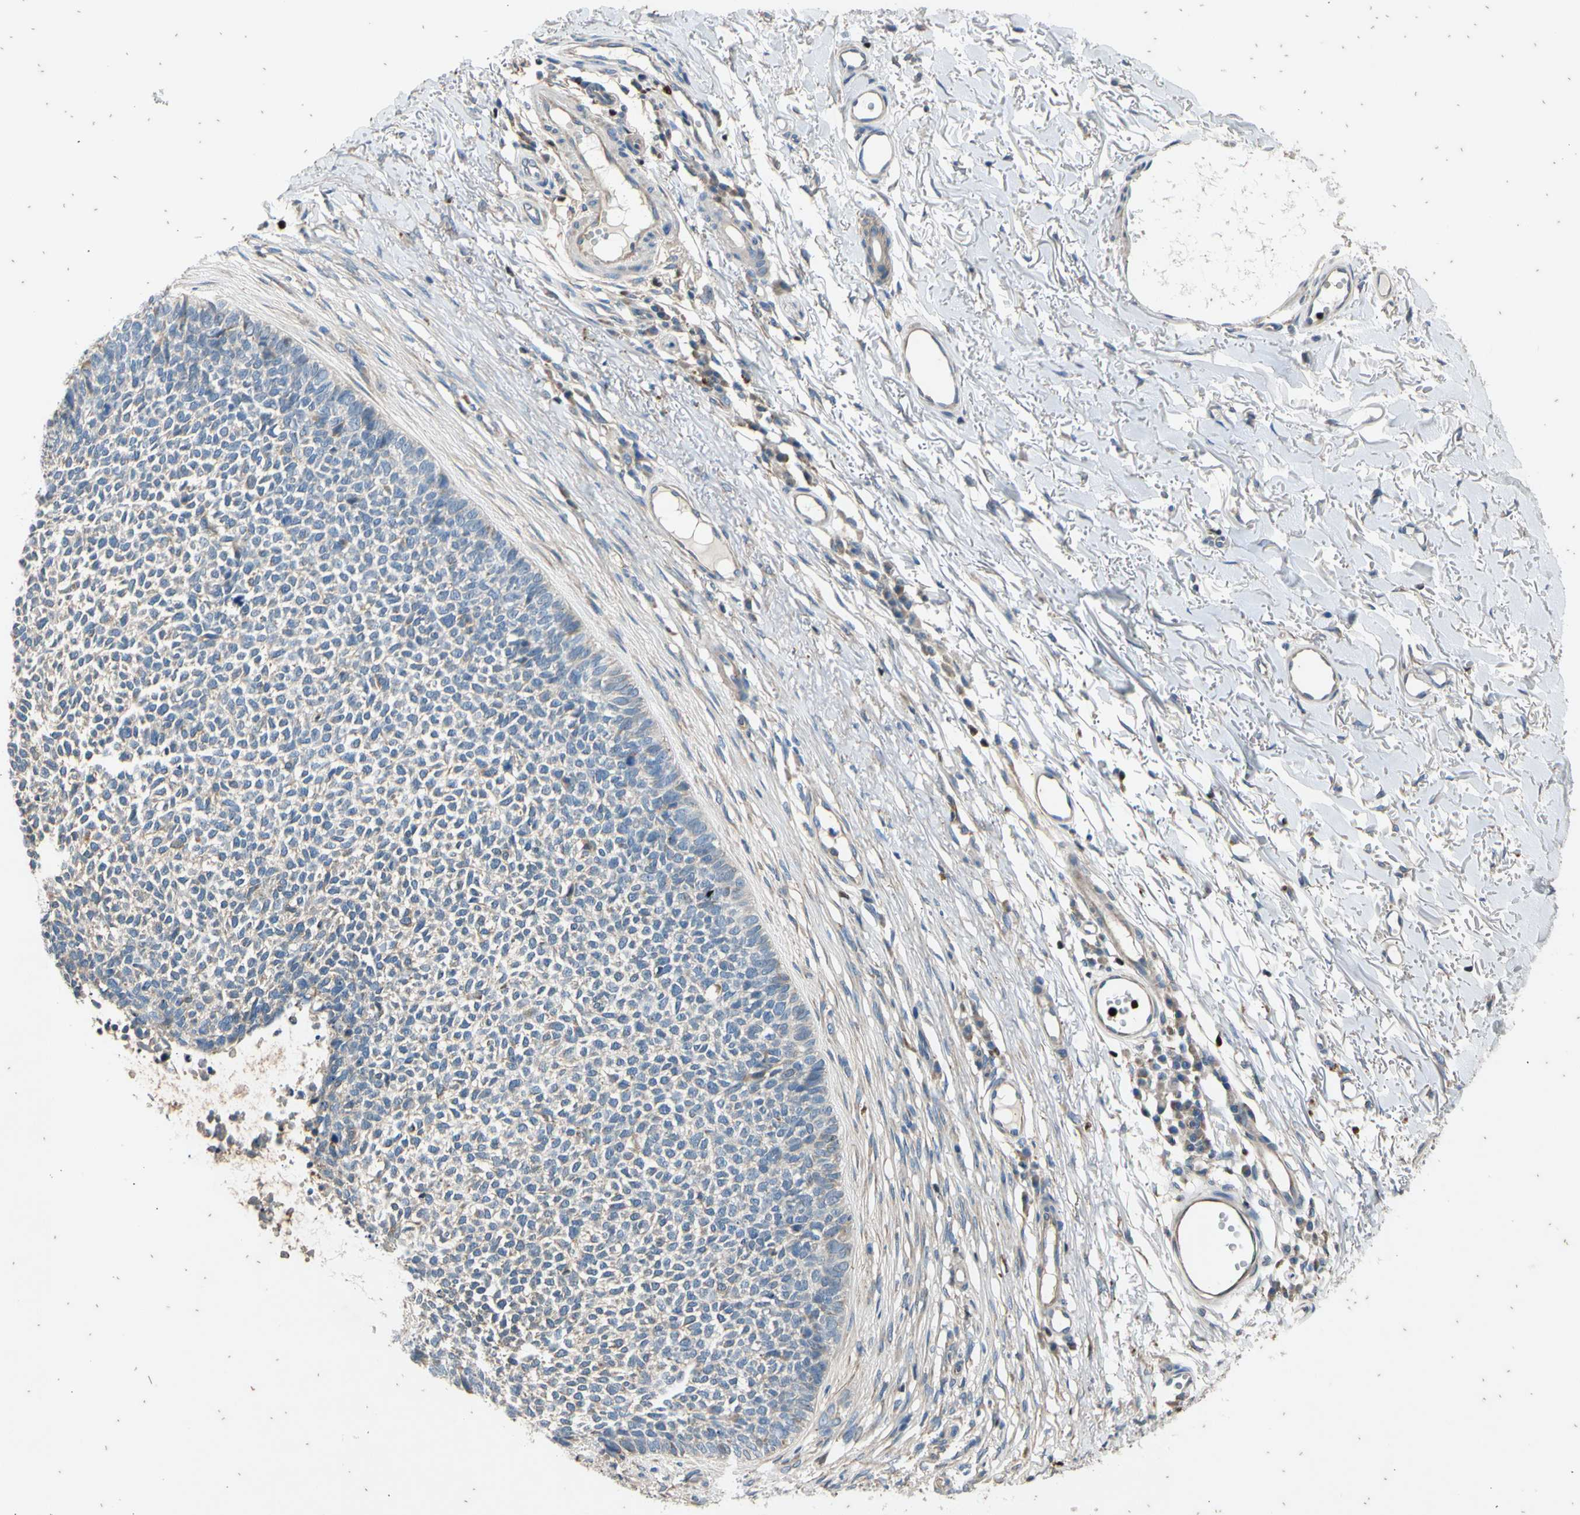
{"staining": {"intensity": "negative", "quantity": "none", "location": "none"}, "tissue": "skin cancer", "cell_type": "Tumor cells", "image_type": "cancer", "snomed": [{"axis": "morphology", "description": "Basal cell carcinoma"}, {"axis": "topography", "description": "Skin"}], "caption": "Protein analysis of basal cell carcinoma (skin) reveals no significant positivity in tumor cells.", "gene": "TBX21", "patient": {"sex": "female", "age": 84}}